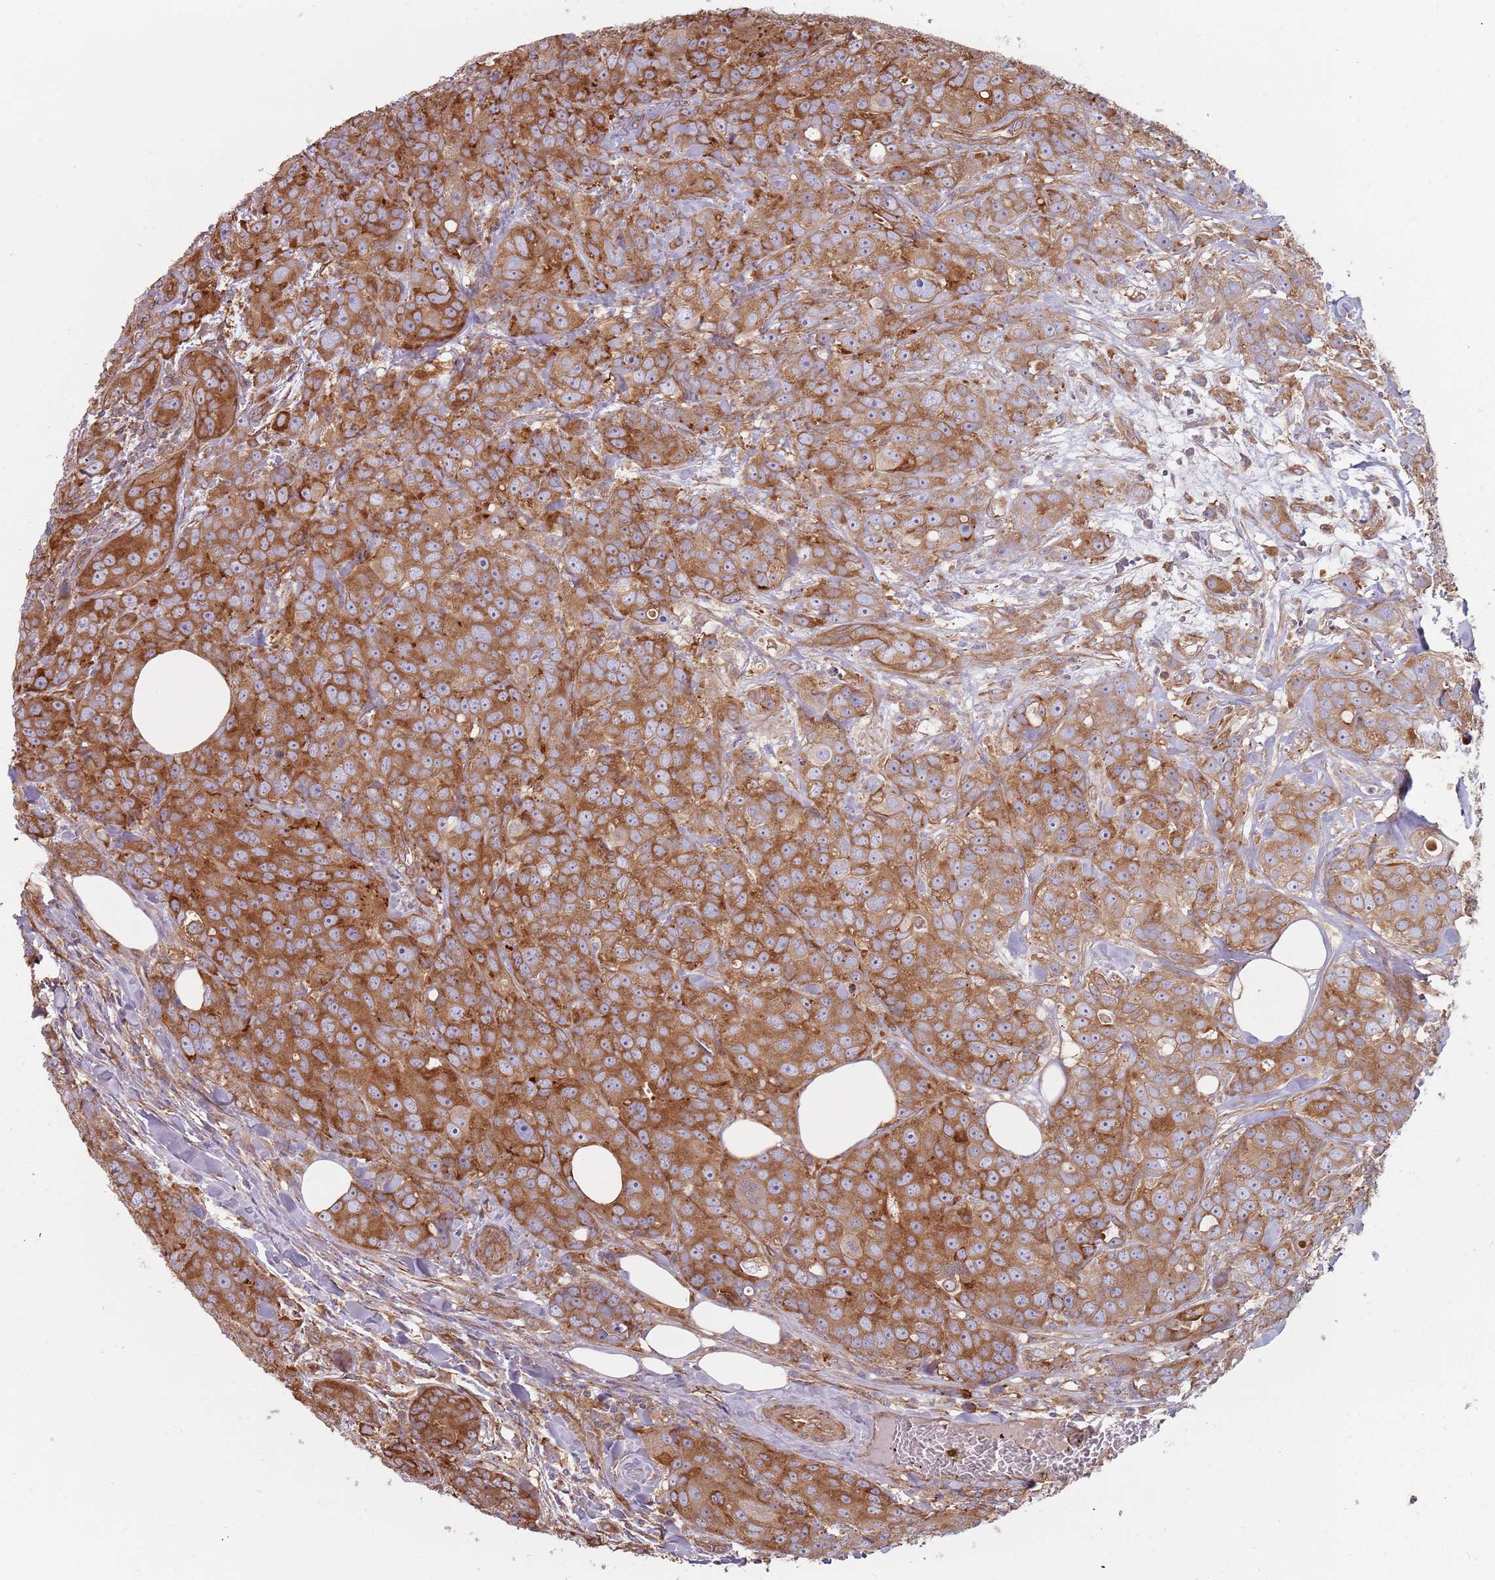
{"staining": {"intensity": "strong", "quantity": ">75%", "location": "cytoplasmic/membranous"}, "tissue": "breast cancer", "cell_type": "Tumor cells", "image_type": "cancer", "snomed": [{"axis": "morphology", "description": "Duct carcinoma"}, {"axis": "topography", "description": "Breast"}], "caption": "Strong cytoplasmic/membranous expression is seen in about >75% of tumor cells in breast intraductal carcinoma.", "gene": "SPDL1", "patient": {"sex": "female", "age": 43}}